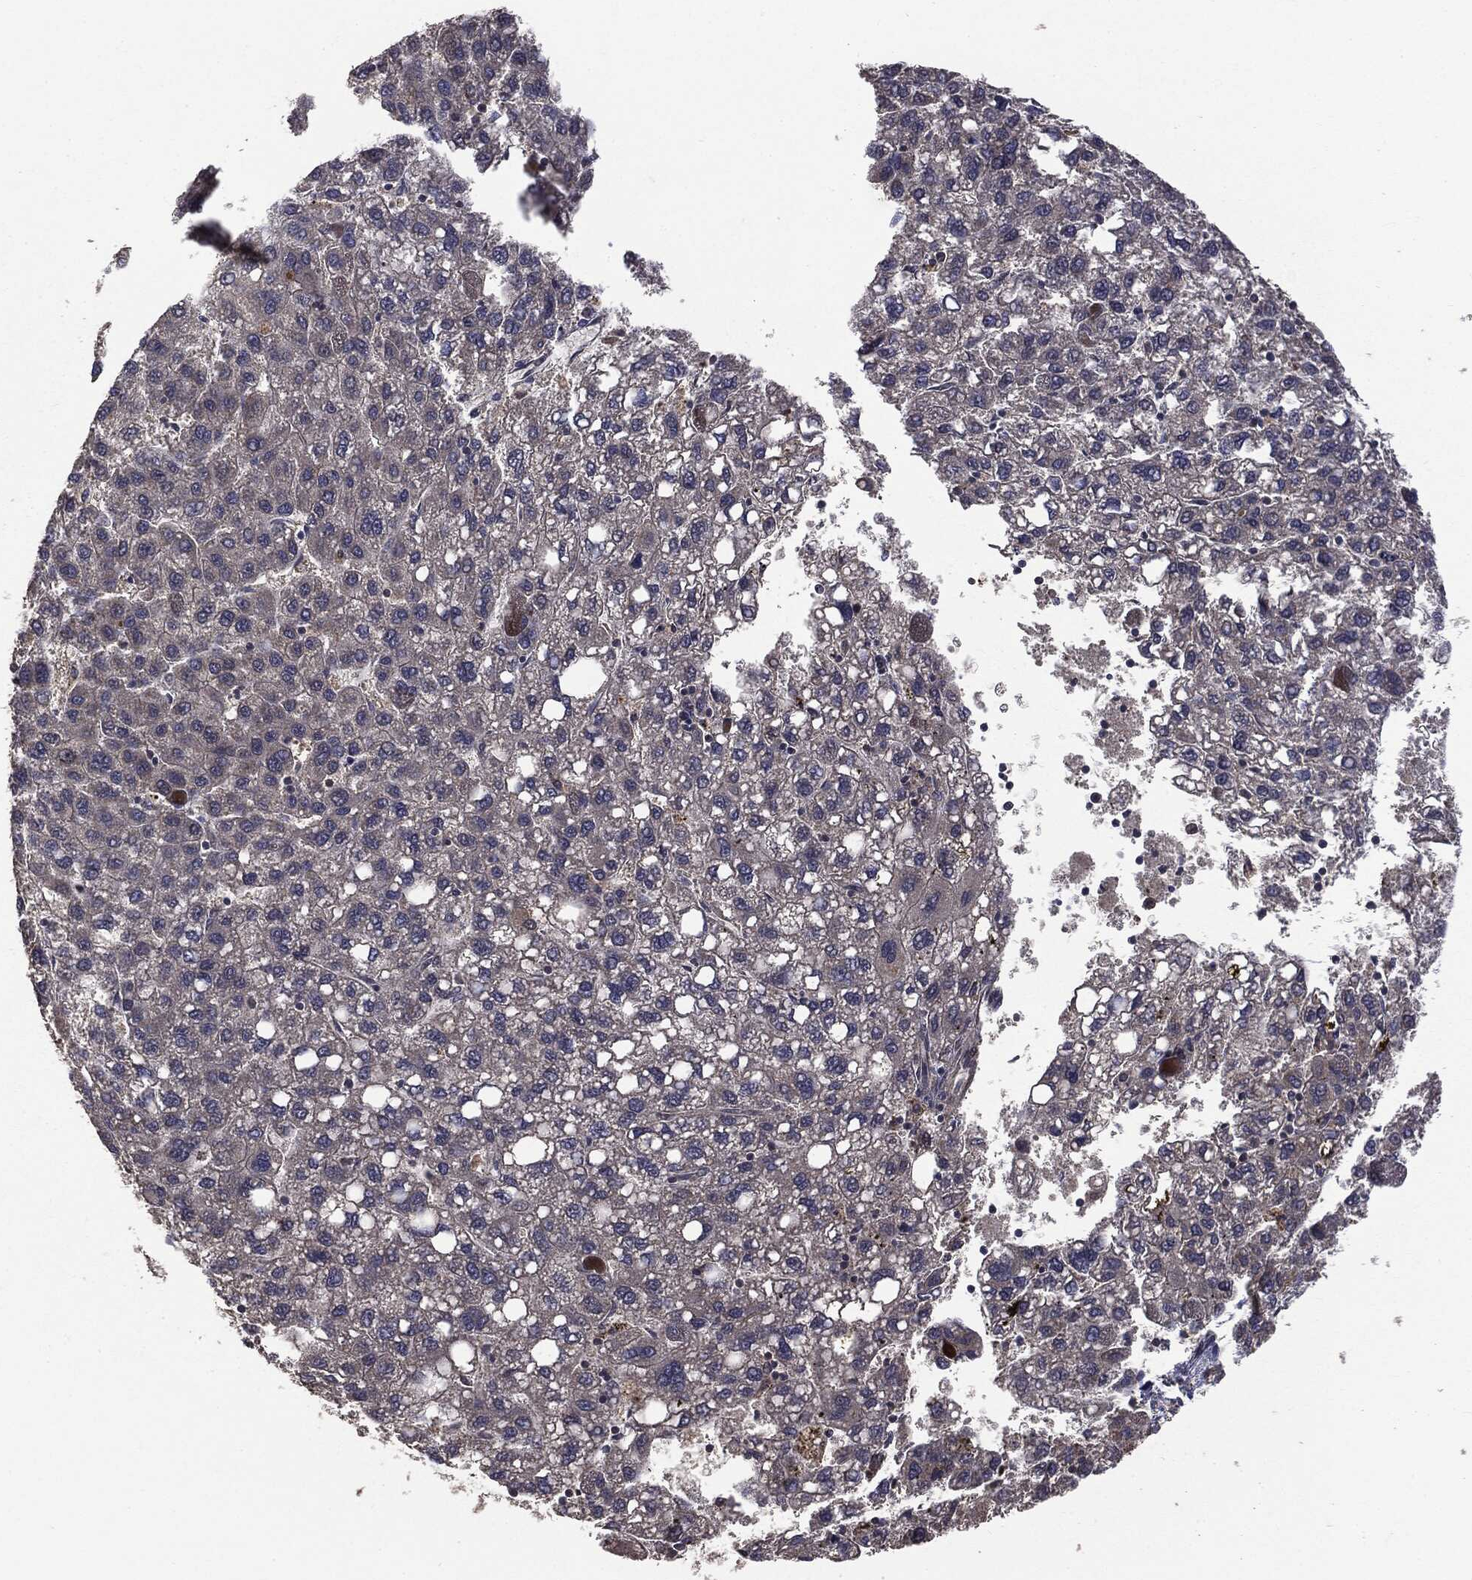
{"staining": {"intensity": "negative", "quantity": "none", "location": "none"}, "tissue": "liver cancer", "cell_type": "Tumor cells", "image_type": "cancer", "snomed": [{"axis": "morphology", "description": "Carcinoma, Hepatocellular, NOS"}, {"axis": "topography", "description": "Liver"}], "caption": "This is a photomicrograph of immunohistochemistry (IHC) staining of liver hepatocellular carcinoma, which shows no positivity in tumor cells.", "gene": "MTOR", "patient": {"sex": "female", "age": 82}}